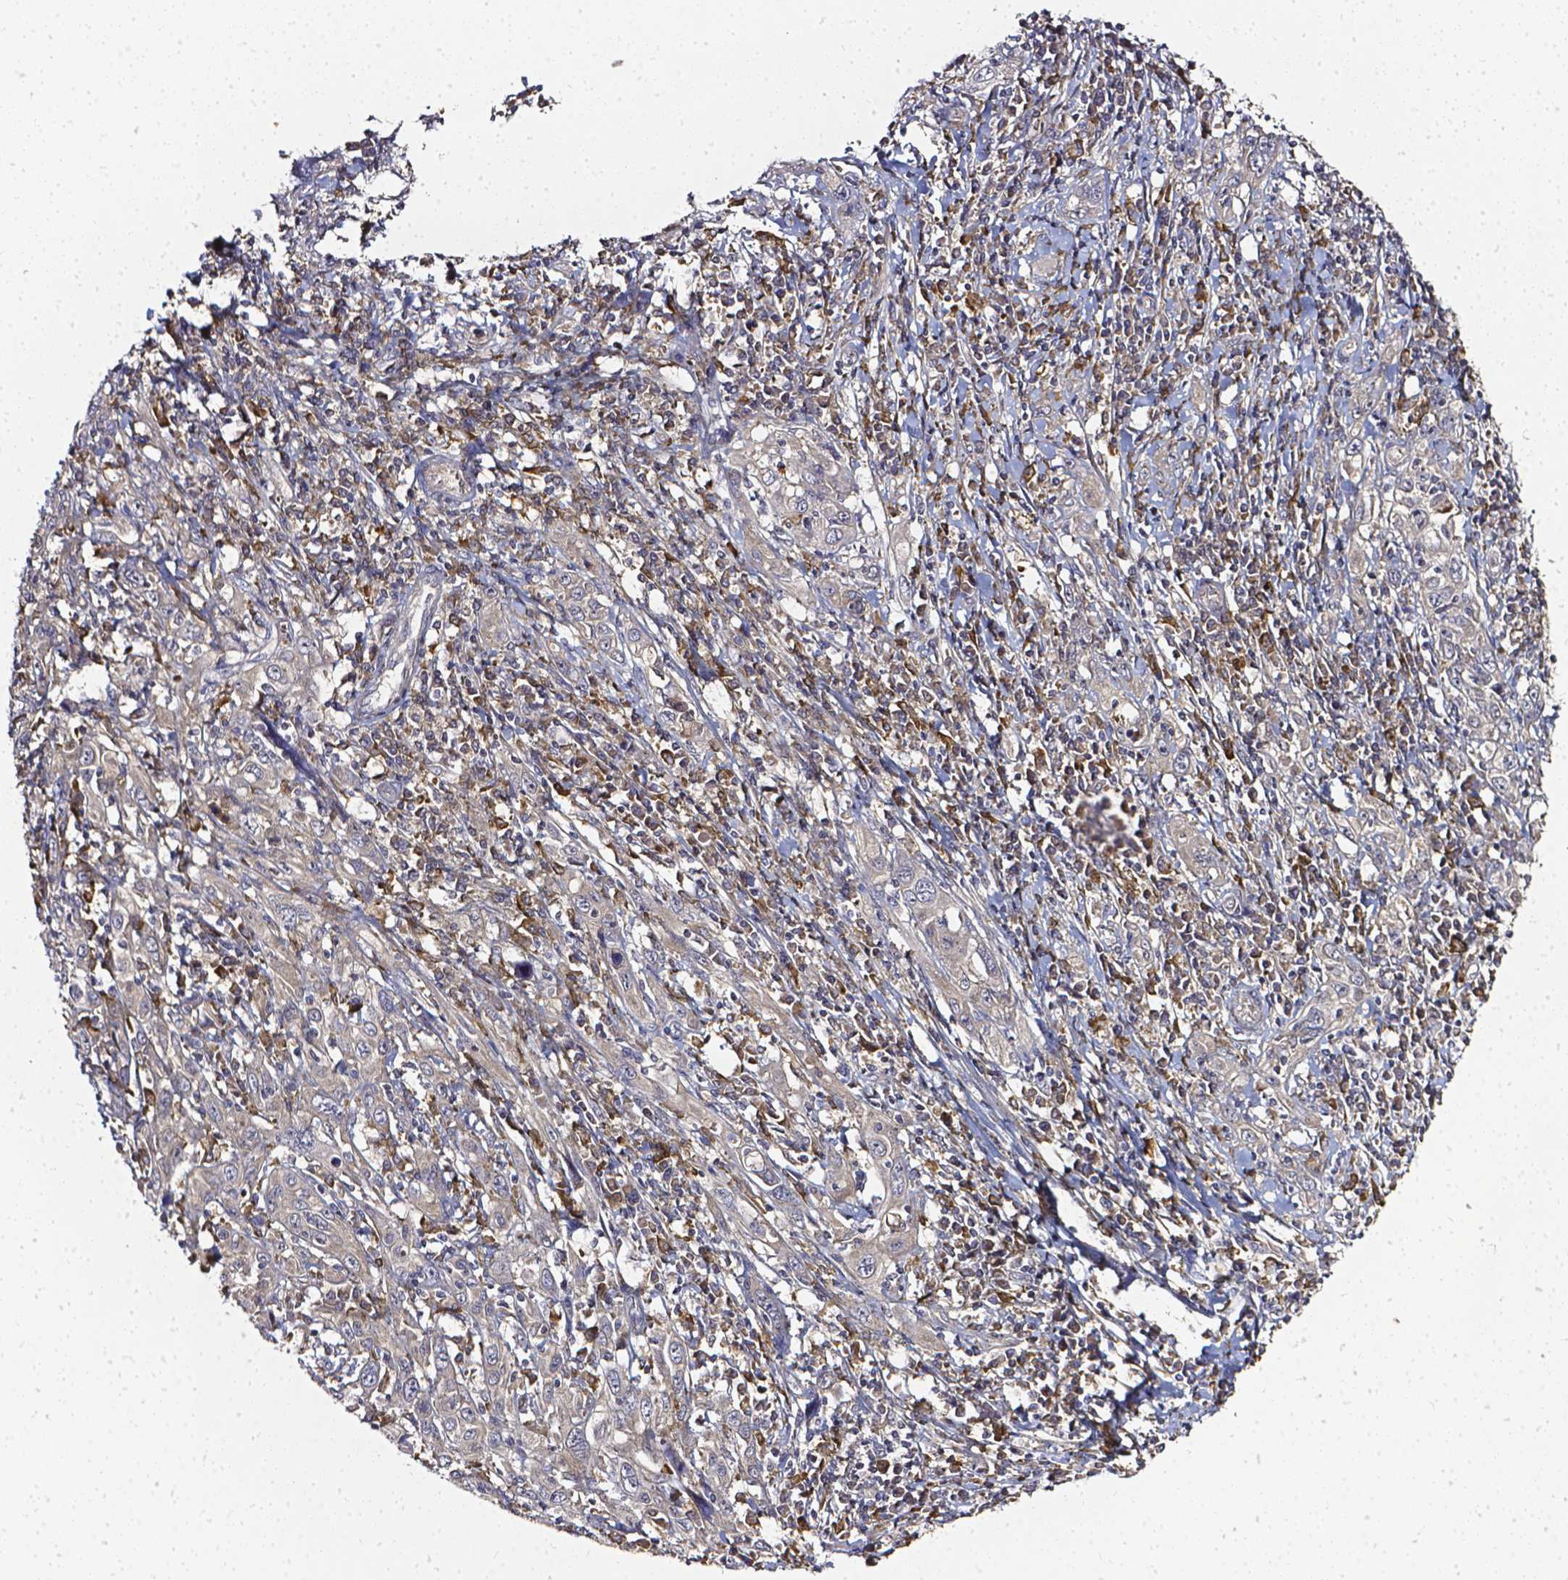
{"staining": {"intensity": "weak", "quantity": ">75%", "location": "cytoplasmic/membranous"}, "tissue": "cervical cancer", "cell_type": "Tumor cells", "image_type": "cancer", "snomed": [{"axis": "morphology", "description": "Squamous cell carcinoma, NOS"}, {"axis": "topography", "description": "Cervix"}], "caption": "Human cervical cancer (squamous cell carcinoma) stained with a protein marker displays weak staining in tumor cells.", "gene": "PRAG1", "patient": {"sex": "female", "age": 46}}